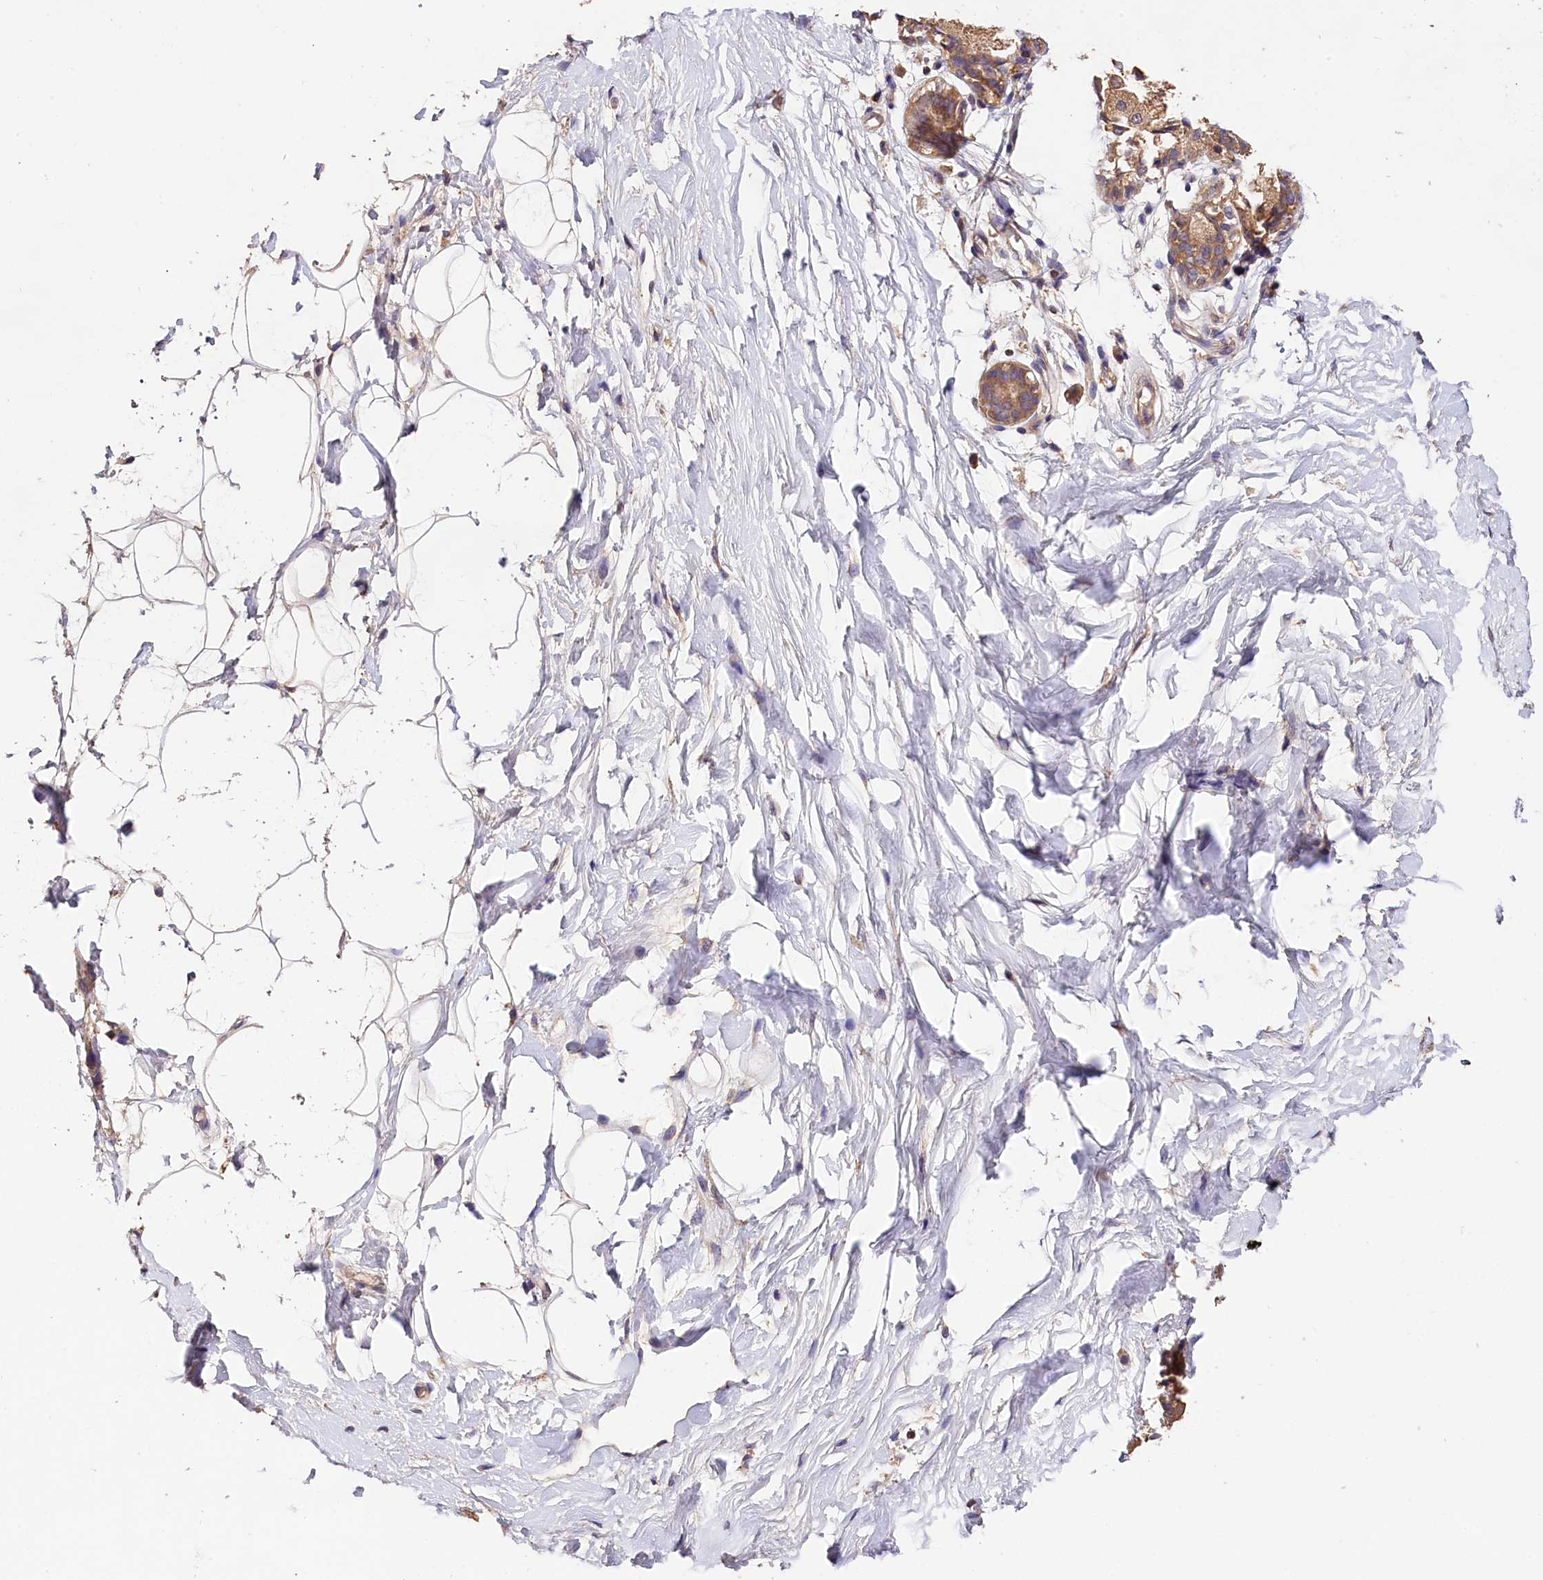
{"staining": {"intensity": "weak", "quantity": ">75%", "location": "cytoplasmic/membranous"}, "tissue": "adipose tissue", "cell_type": "Adipocytes", "image_type": "normal", "snomed": [{"axis": "morphology", "description": "Normal tissue, NOS"}, {"axis": "topography", "description": "Breast"}], "caption": "High-magnification brightfield microscopy of normal adipose tissue stained with DAB (brown) and counterstained with hematoxylin (blue). adipocytes exhibit weak cytoplasmic/membranous expression is present in about>75% of cells.", "gene": "OAS3", "patient": {"sex": "female", "age": 26}}